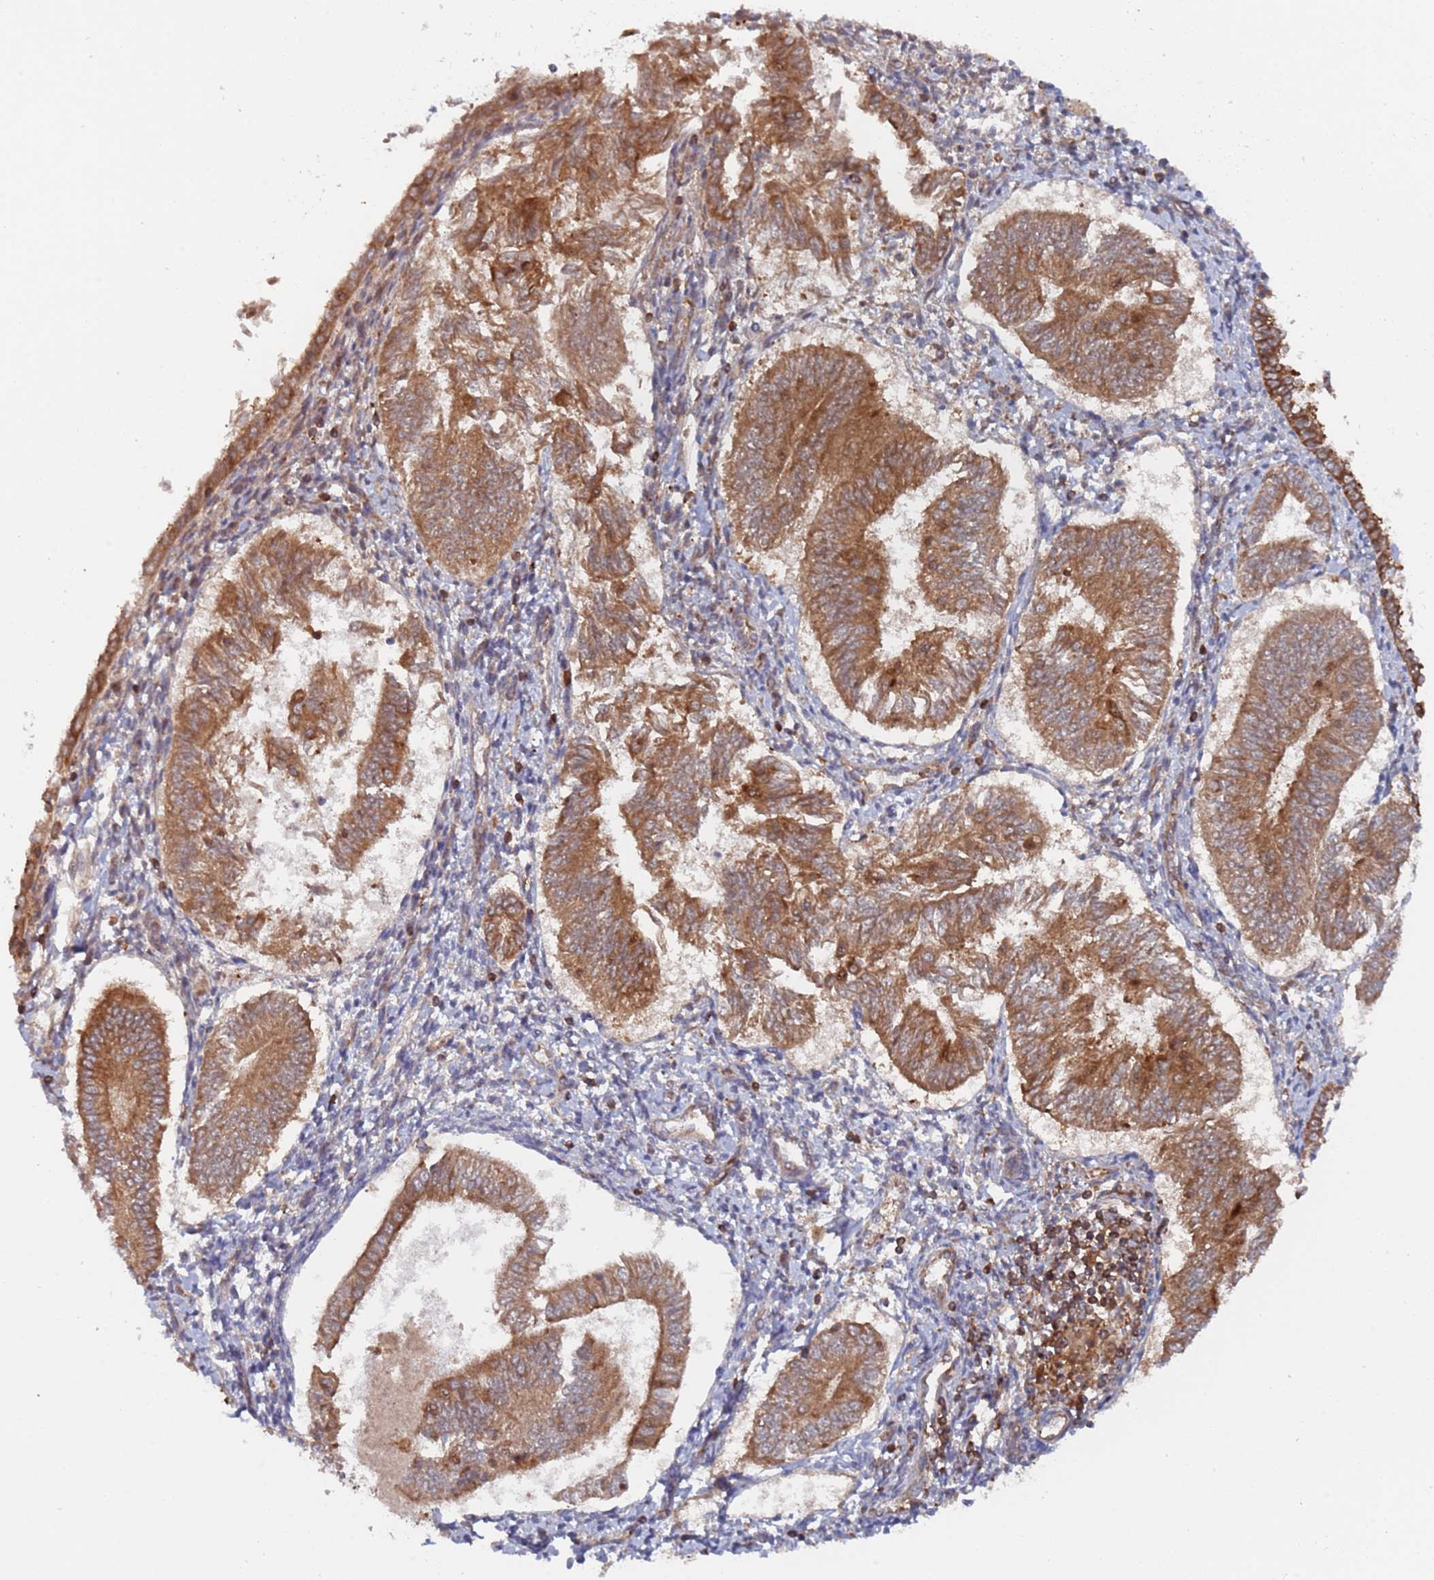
{"staining": {"intensity": "moderate", "quantity": ">75%", "location": "cytoplasmic/membranous"}, "tissue": "endometrial cancer", "cell_type": "Tumor cells", "image_type": "cancer", "snomed": [{"axis": "morphology", "description": "Adenocarcinoma, NOS"}, {"axis": "topography", "description": "Endometrium"}], "caption": "Endometrial cancer tissue reveals moderate cytoplasmic/membranous staining in approximately >75% of tumor cells", "gene": "DDX60", "patient": {"sex": "female", "age": 58}}